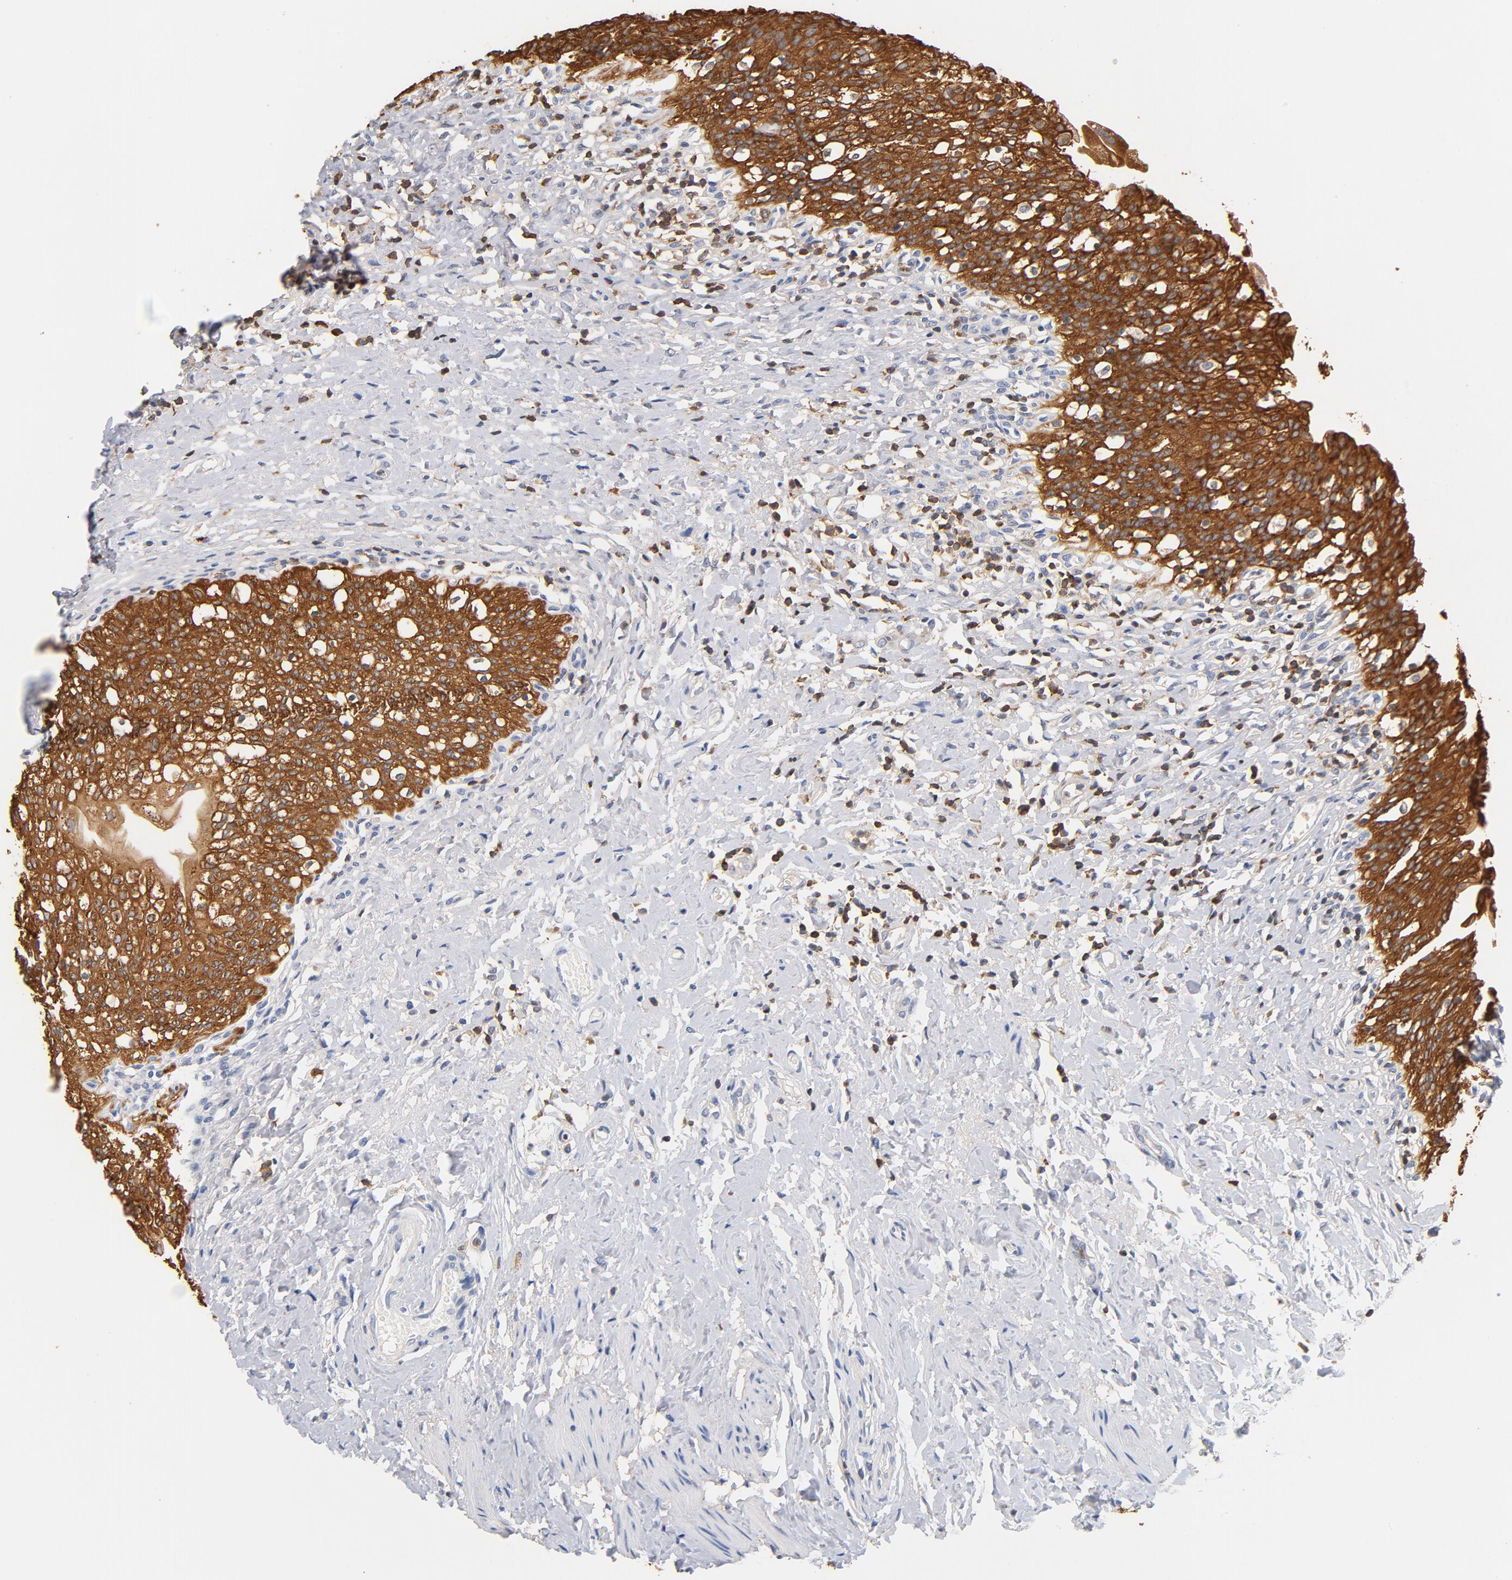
{"staining": {"intensity": "strong", "quantity": ">75%", "location": "cytoplasmic/membranous"}, "tissue": "urinary bladder", "cell_type": "Urothelial cells", "image_type": "normal", "snomed": [{"axis": "morphology", "description": "Normal tissue, NOS"}, {"axis": "topography", "description": "Urinary bladder"}], "caption": "Protein expression by immunohistochemistry demonstrates strong cytoplasmic/membranous staining in about >75% of urothelial cells in unremarkable urinary bladder.", "gene": "EZR", "patient": {"sex": "female", "age": 80}}